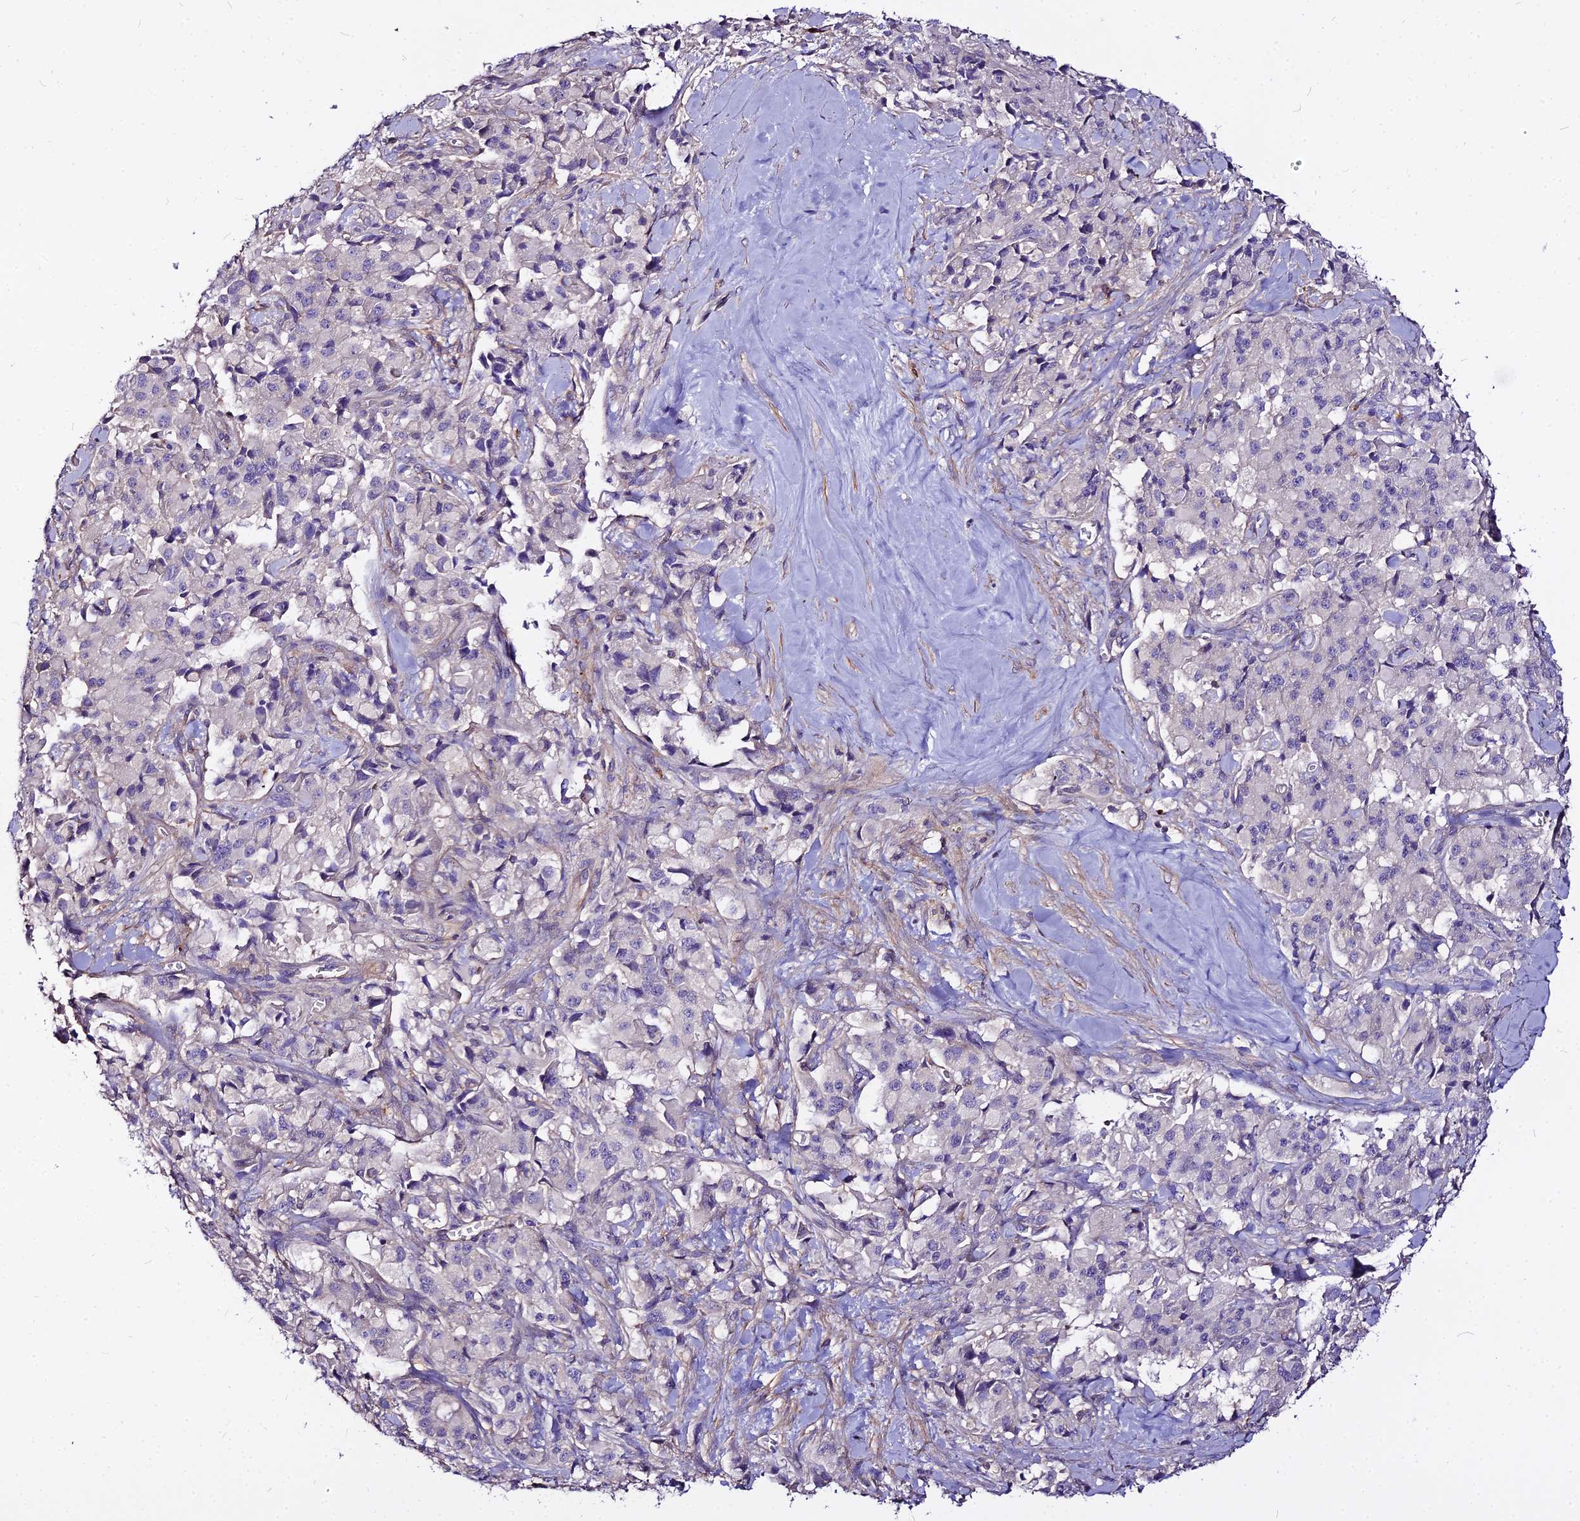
{"staining": {"intensity": "negative", "quantity": "none", "location": "none"}, "tissue": "pancreatic cancer", "cell_type": "Tumor cells", "image_type": "cancer", "snomed": [{"axis": "morphology", "description": "Adenocarcinoma, NOS"}, {"axis": "topography", "description": "Pancreas"}], "caption": "Immunohistochemistry (IHC) photomicrograph of adenocarcinoma (pancreatic) stained for a protein (brown), which reveals no staining in tumor cells. (Immunohistochemistry (IHC), brightfield microscopy, high magnification).", "gene": "GLYAT", "patient": {"sex": "male", "age": 65}}